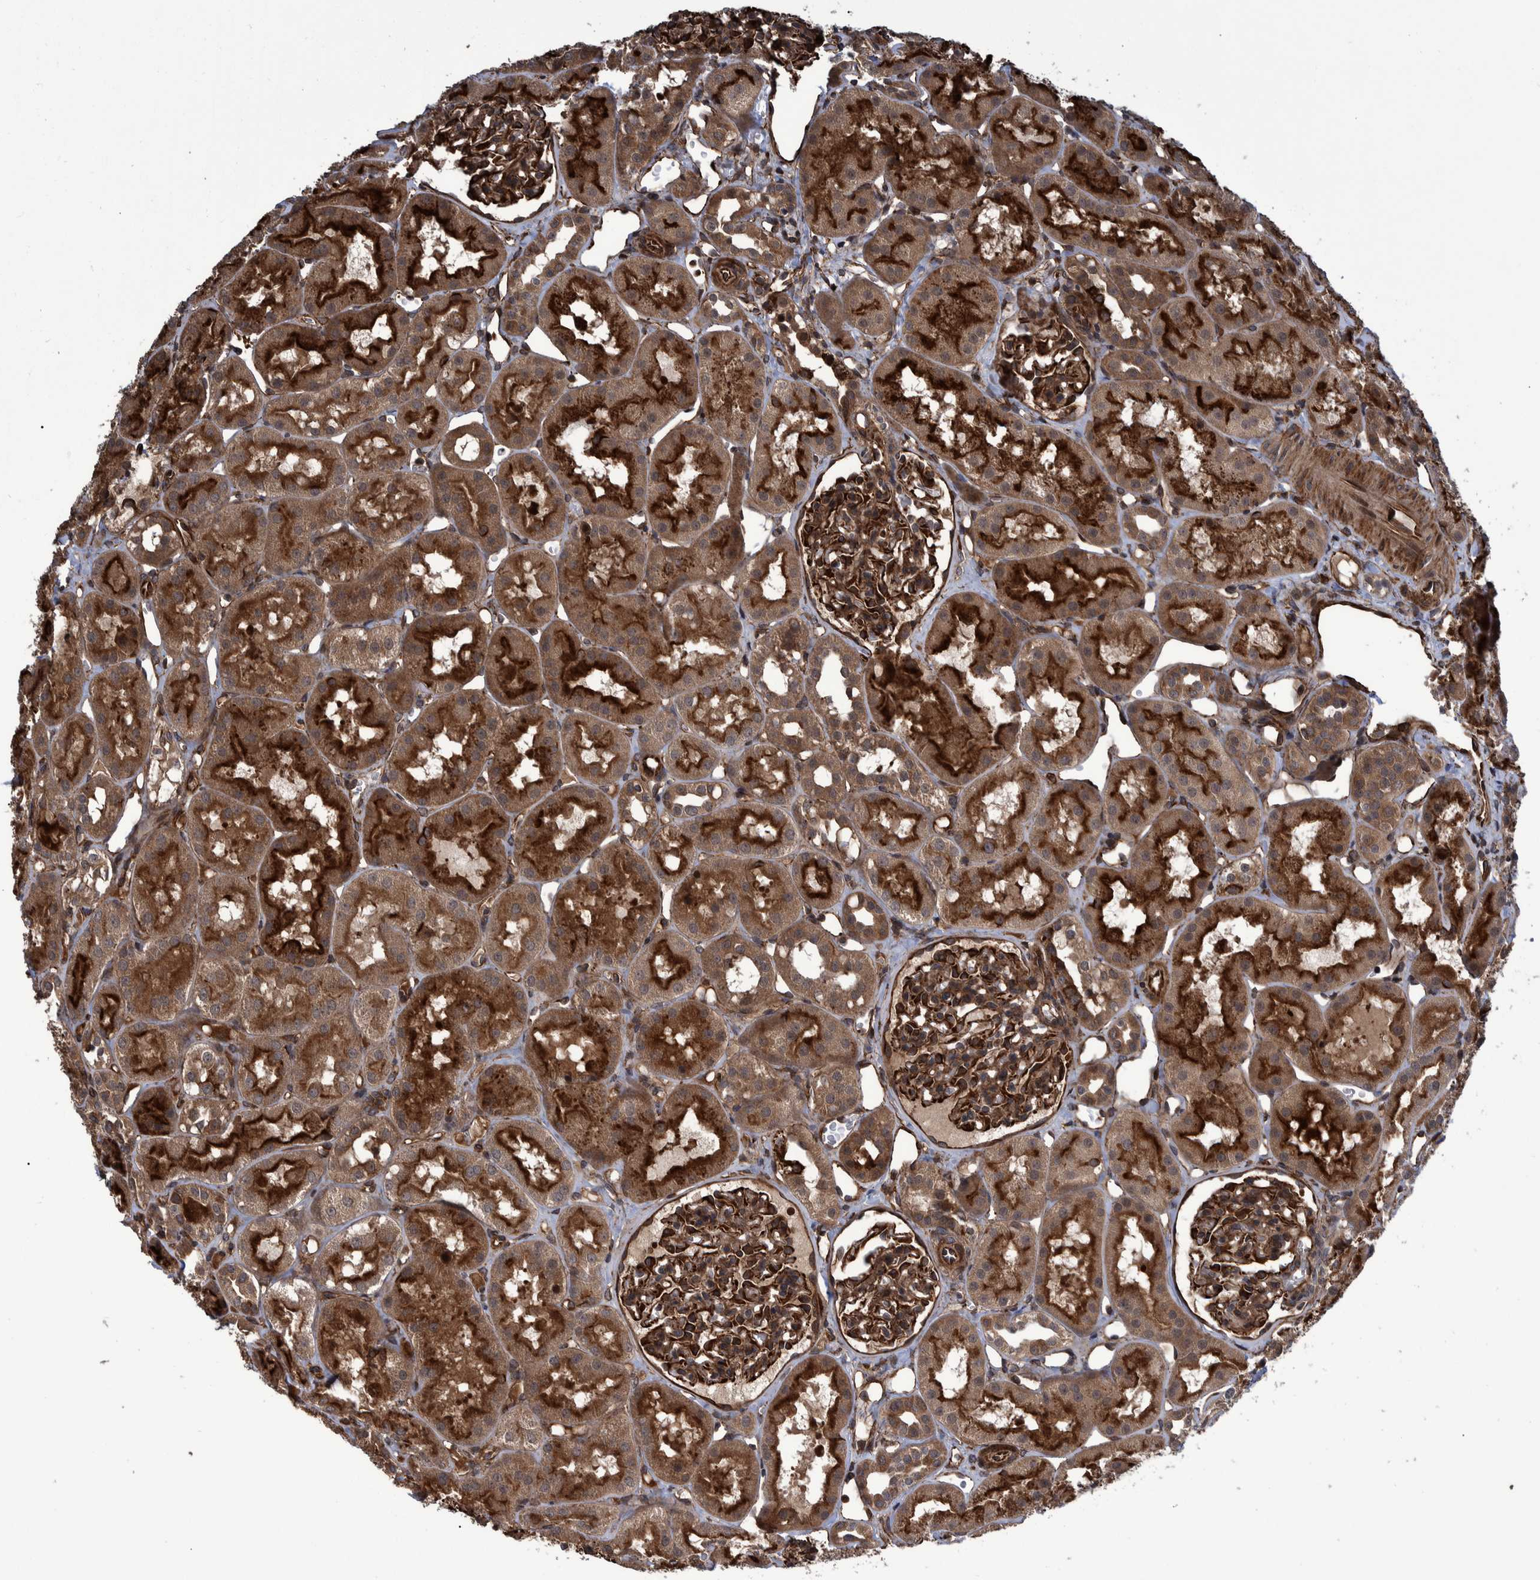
{"staining": {"intensity": "strong", "quantity": ">75%", "location": "cytoplasmic/membranous"}, "tissue": "kidney", "cell_type": "Cells in glomeruli", "image_type": "normal", "snomed": [{"axis": "morphology", "description": "Normal tissue, NOS"}, {"axis": "topography", "description": "Kidney"}], "caption": "An image of human kidney stained for a protein displays strong cytoplasmic/membranous brown staining in cells in glomeruli. The protein is stained brown, and the nuclei are stained in blue (DAB IHC with brightfield microscopy, high magnification).", "gene": "TNFRSF10B", "patient": {"sex": "male", "age": 16}}